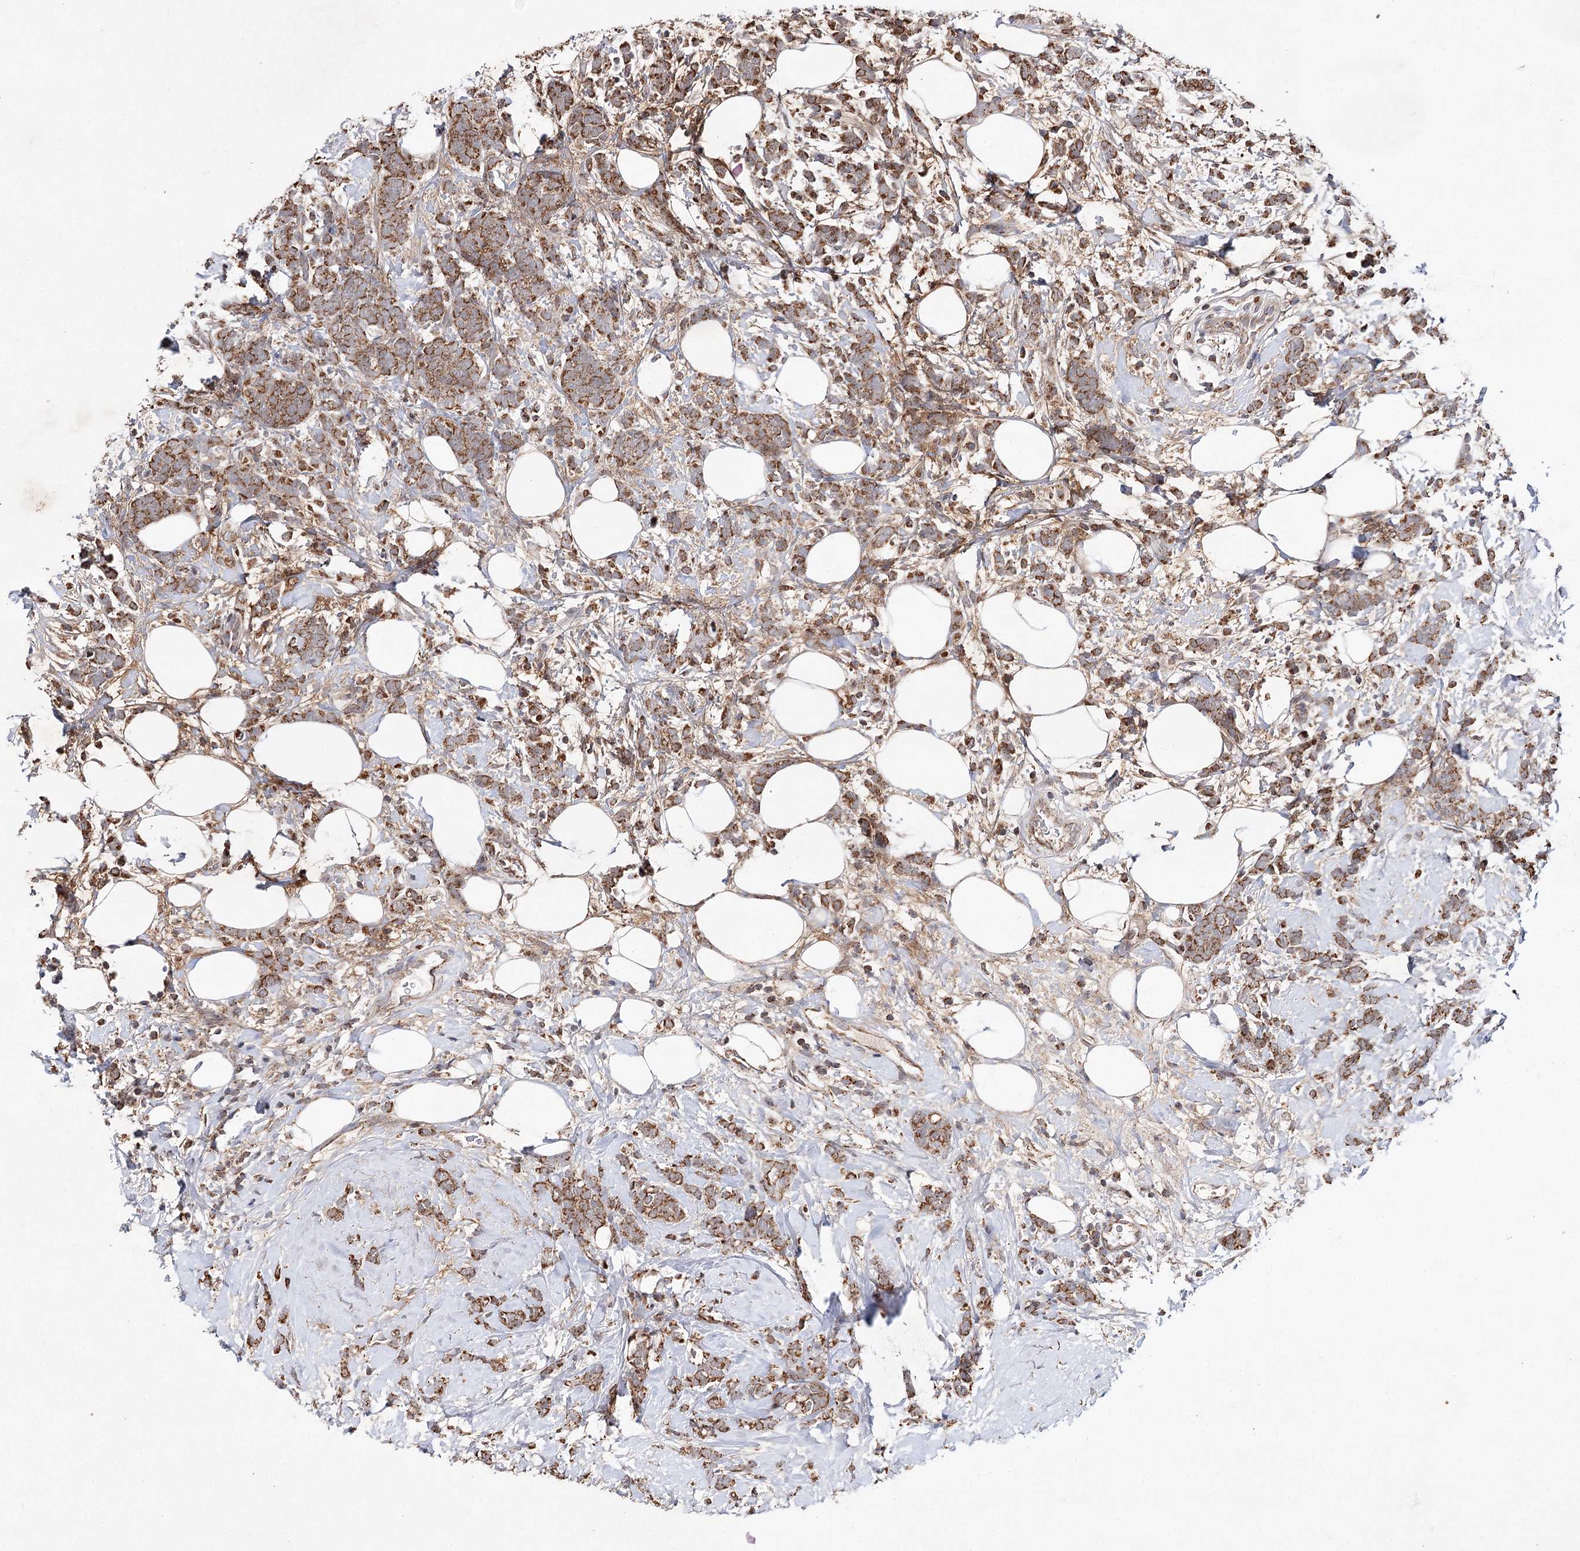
{"staining": {"intensity": "moderate", "quantity": ">75%", "location": "cytoplasmic/membranous"}, "tissue": "breast cancer", "cell_type": "Tumor cells", "image_type": "cancer", "snomed": [{"axis": "morphology", "description": "Lobular carcinoma"}, {"axis": "topography", "description": "Breast"}], "caption": "Protein expression analysis of human lobular carcinoma (breast) reveals moderate cytoplasmic/membranous staining in approximately >75% of tumor cells.", "gene": "PIK3CB", "patient": {"sex": "female", "age": 58}}